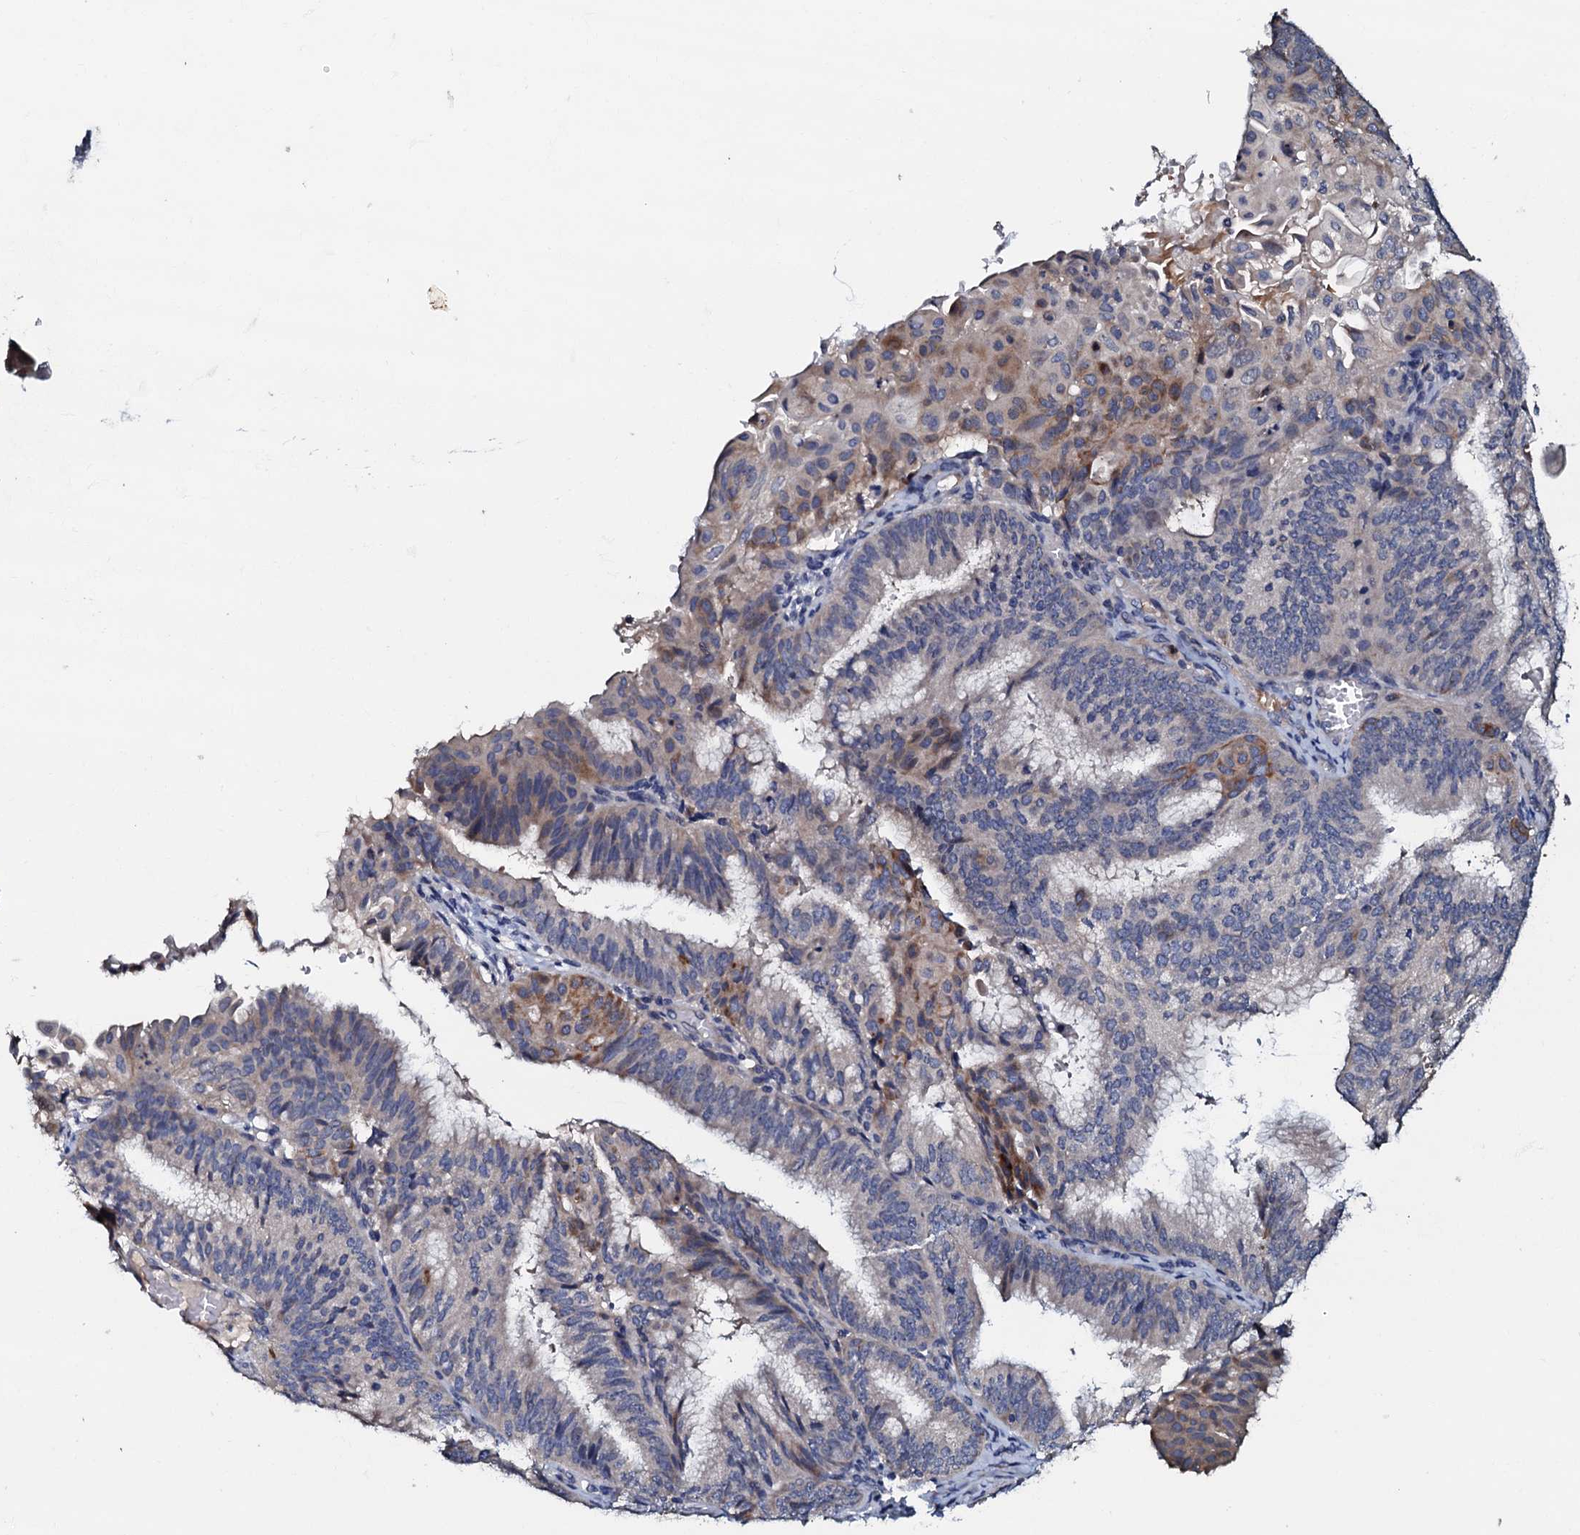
{"staining": {"intensity": "moderate", "quantity": "<25%", "location": "cytoplasmic/membranous"}, "tissue": "endometrial cancer", "cell_type": "Tumor cells", "image_type": "cancer", "snomed": [{"axis": "morphology", "description": "Adenocarcinoma, NOS"}, {"axis": "topography", "description": "Endometrium"}], "caption": "Immunohistochemical staining of endometrial cancer (adenocarcinoma) reveals moderate cytoplasmic/membranous protein positivity in approximately <25% of tumor cells.", "gene": "CPNE2", "patient": {"sex": "female", "age": 49}}